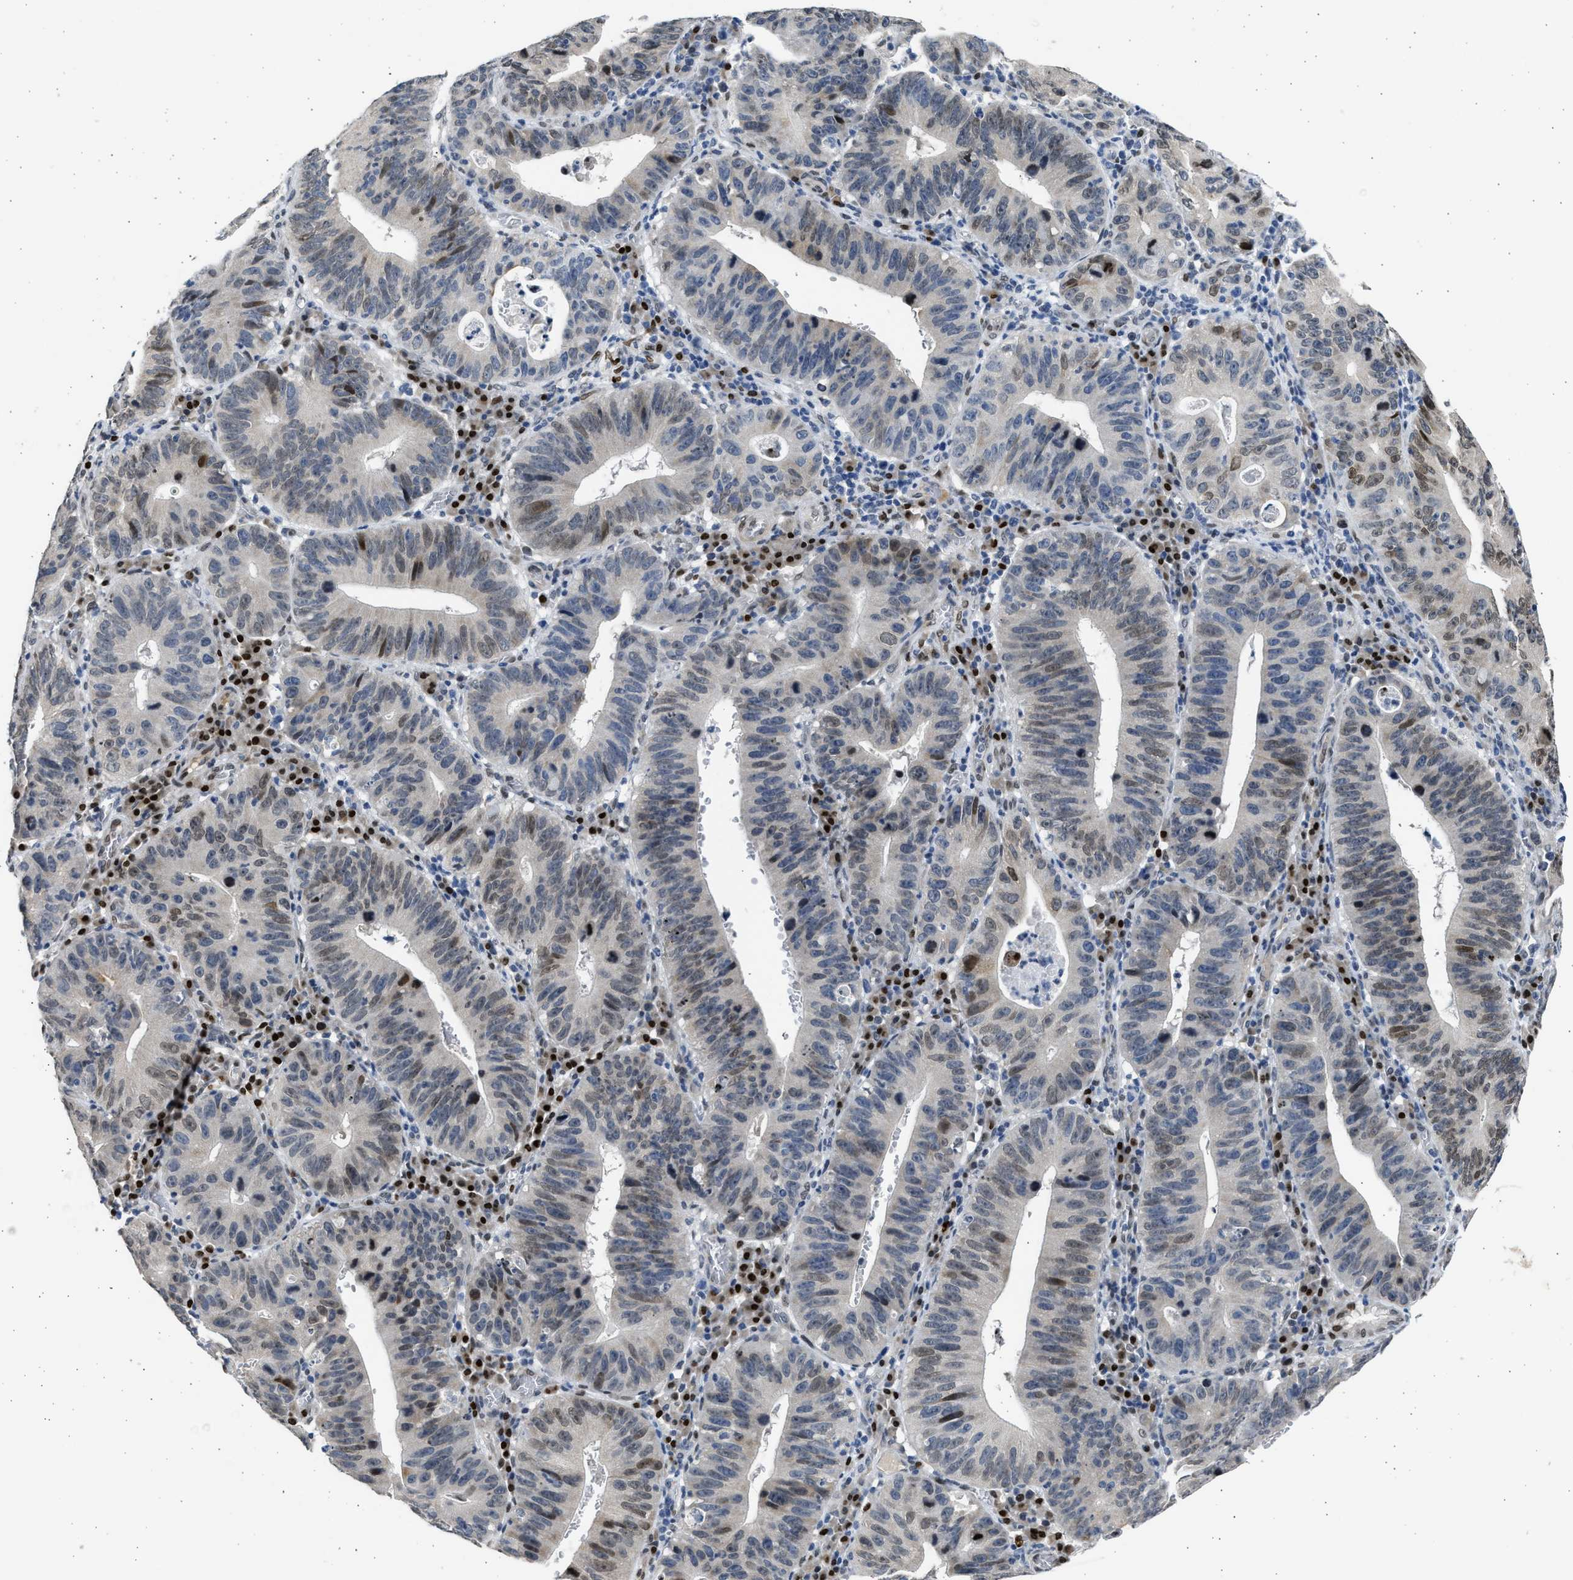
{"staining": {"intensity": "moderate", "quantity": "<25%", "location": "nuclear"}, "tissue": "stomach cancer", "cell_type": "Tumor cells", "image_type": "cancer", "snomed": [{"axis": "morphology", "description": "Adenocarcinoma, NOS"}, {"axis": "topography", "description": "Stomach"}], "caption": "Tumor cells exhibit low levels of moderate nuclear staining in approximately <25% of cells in human stomach cancer. (Stains: DAB (3,3'-diaminobenzidine) in brown, nuclei in blue, Microscopy: brightfield microscopy at high magnification).", "gene": "HMGN3", "patient": {"sex": "male", "age": 59}}